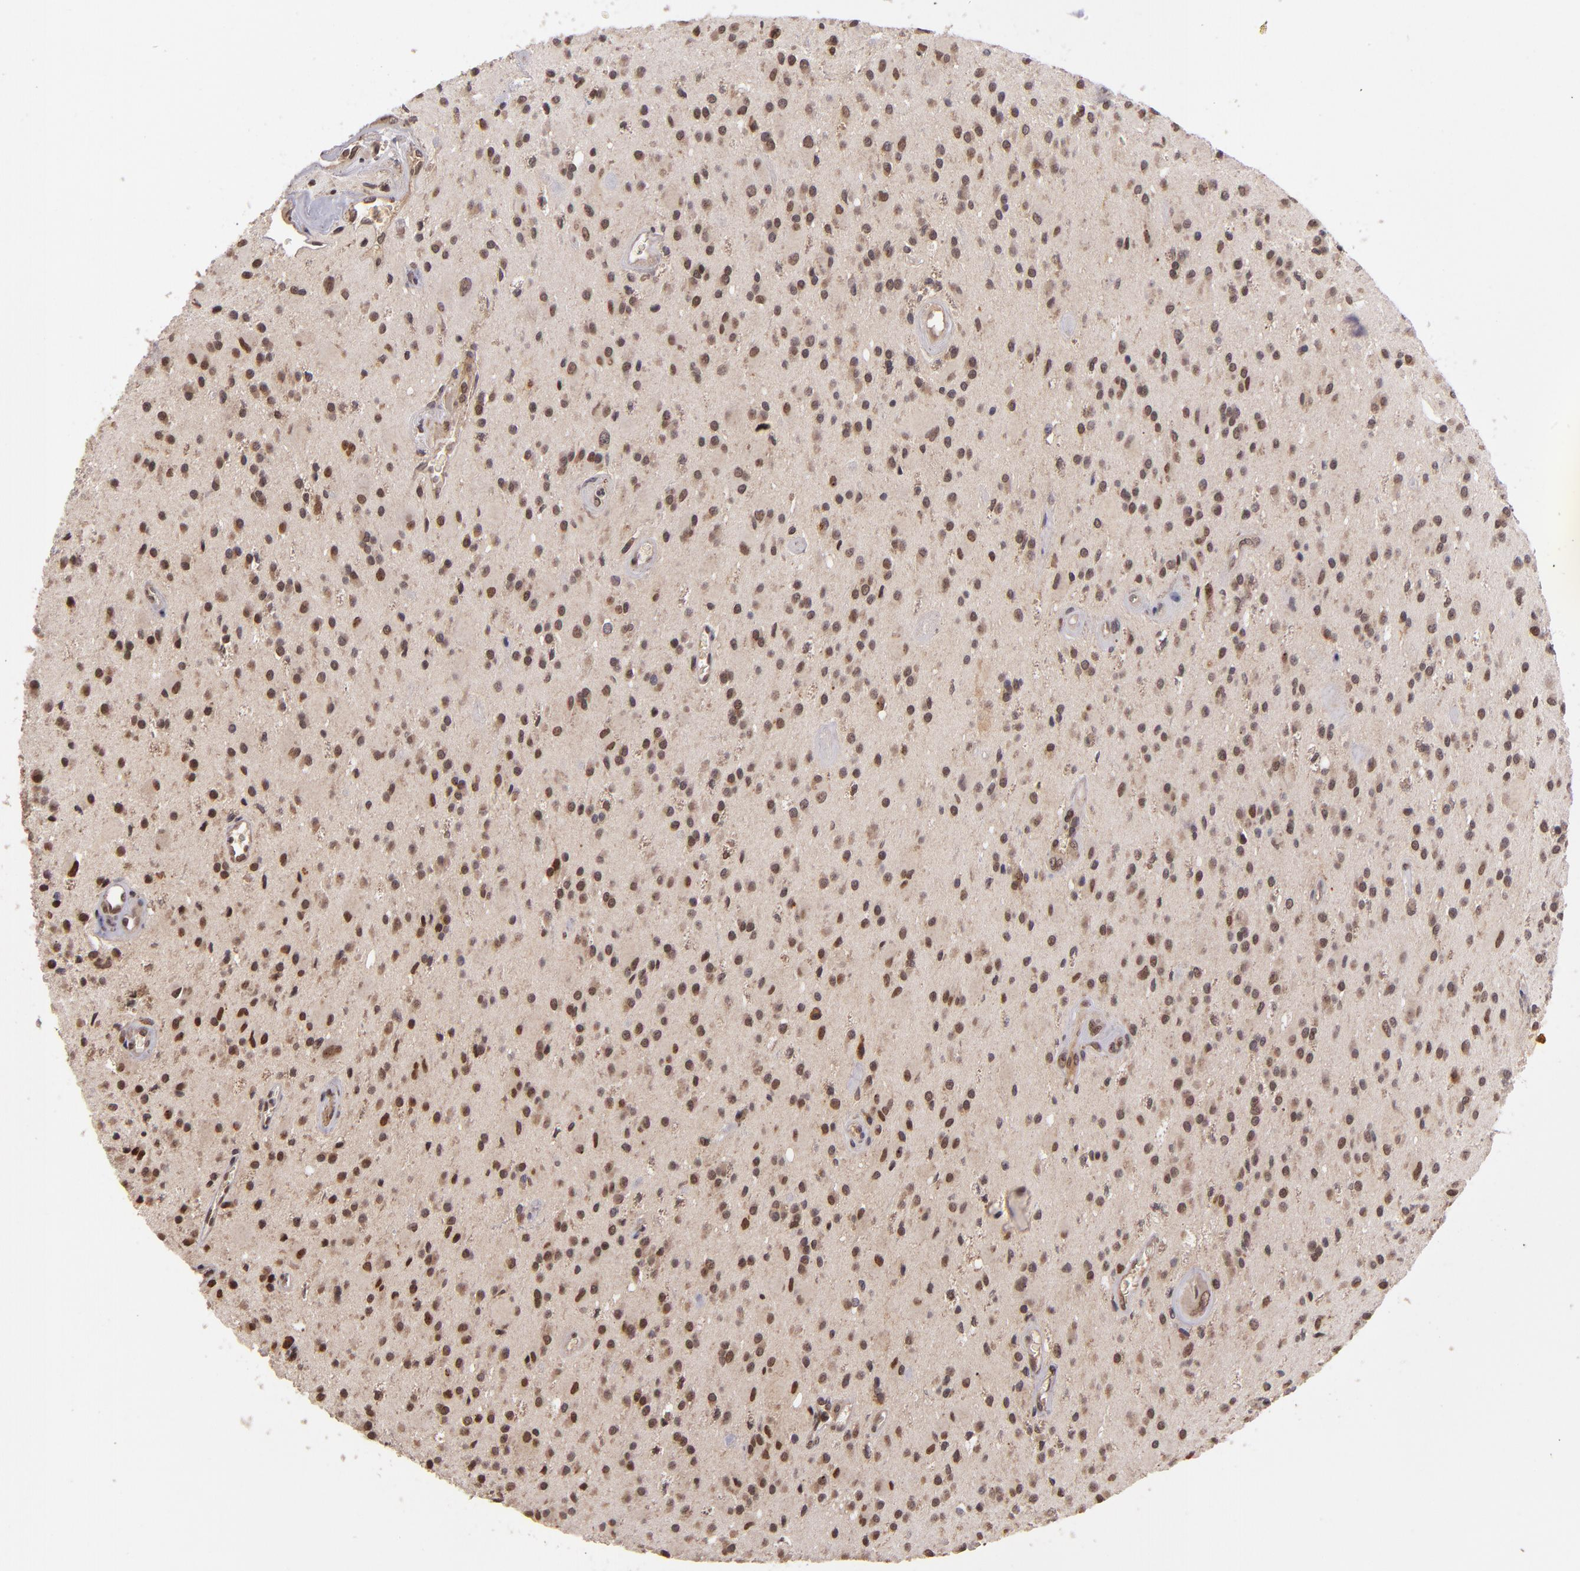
{"staining": {"intensity": "moderate", "quantity": "25%-75%", "location": "nuclear"}, "tissue": "glioma", "cell_type": "Tumor cells", "image_type": "cancer", "snomed": [{"axis": "morphology", "description": "Glioma, malignant, Low grade"}, {"axis": "topography", "description": "Brain"}], "caption": "IHC staining of malignant low-grade glioma, which reveals medium levels of moderate nuclear positivity in approximately 25%-75% of tumor cells indicating moderate nuclear protein expression. The staining was performed using DAB (brown) for protein detection and nuclei were counterstained in hematoxylin (blue).", "gene": "ABHD12B", "patient": {"sex": "male", "age": 58}}